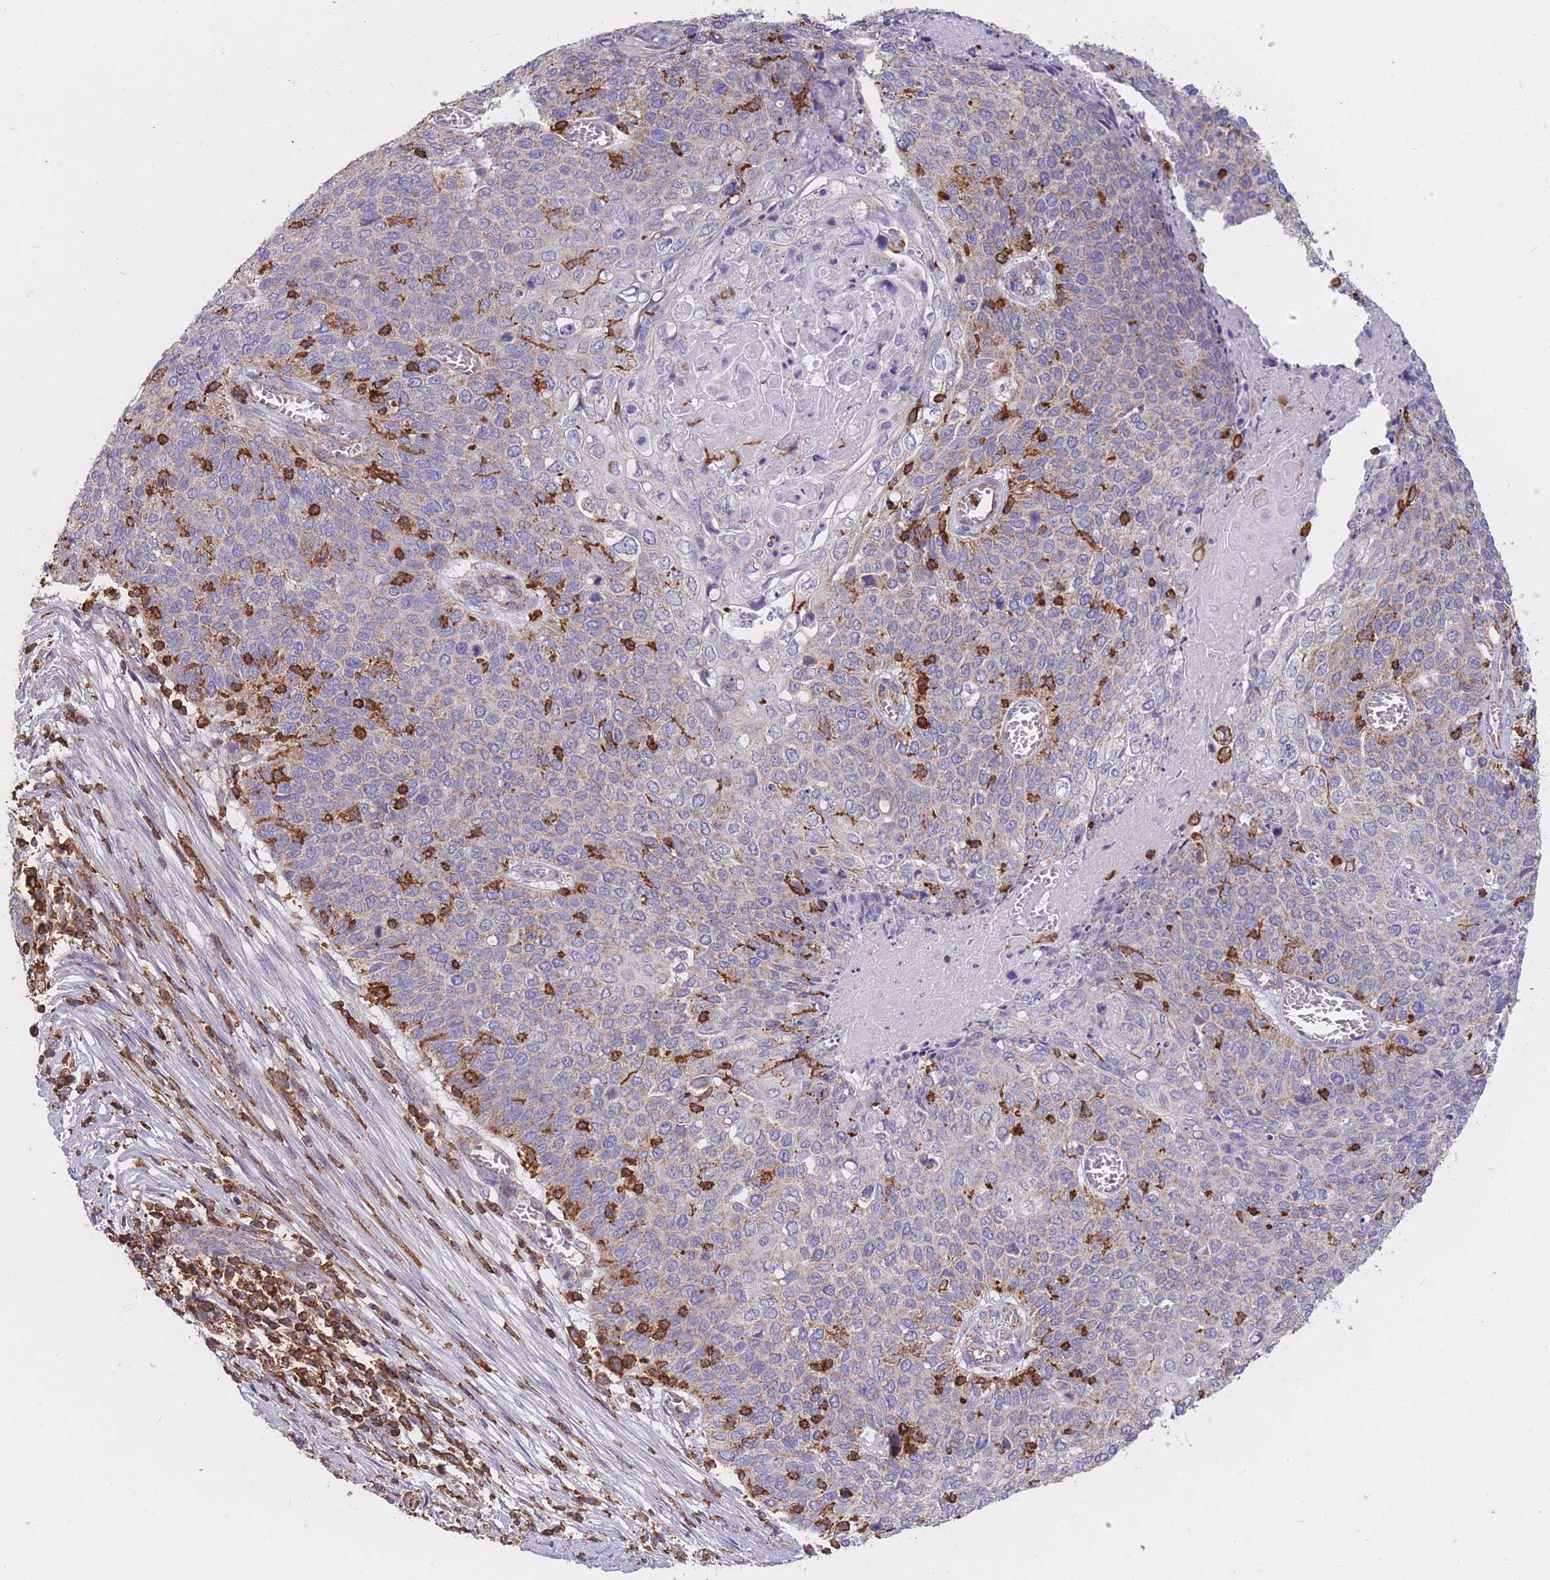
{"staining": {"intensity": "weak", "quantity": "<25%", "location": "cytoplasmic/membranous"}, "tissue": "cervical cancer", "cell_type": "Tumor cells", "image_type": "cancer", "snomed": [{"axis": "morphology", "description": "Squamous cell carcinoma, NOS"}, {"axis": "topography", "description": "Cervix"}], "caption": "This is a image of IHC staining of cervical cancer, which shows no positivity in tumor cells.", "gene": "MRPL54", "patient": {"sex": "female", "age": 39}}